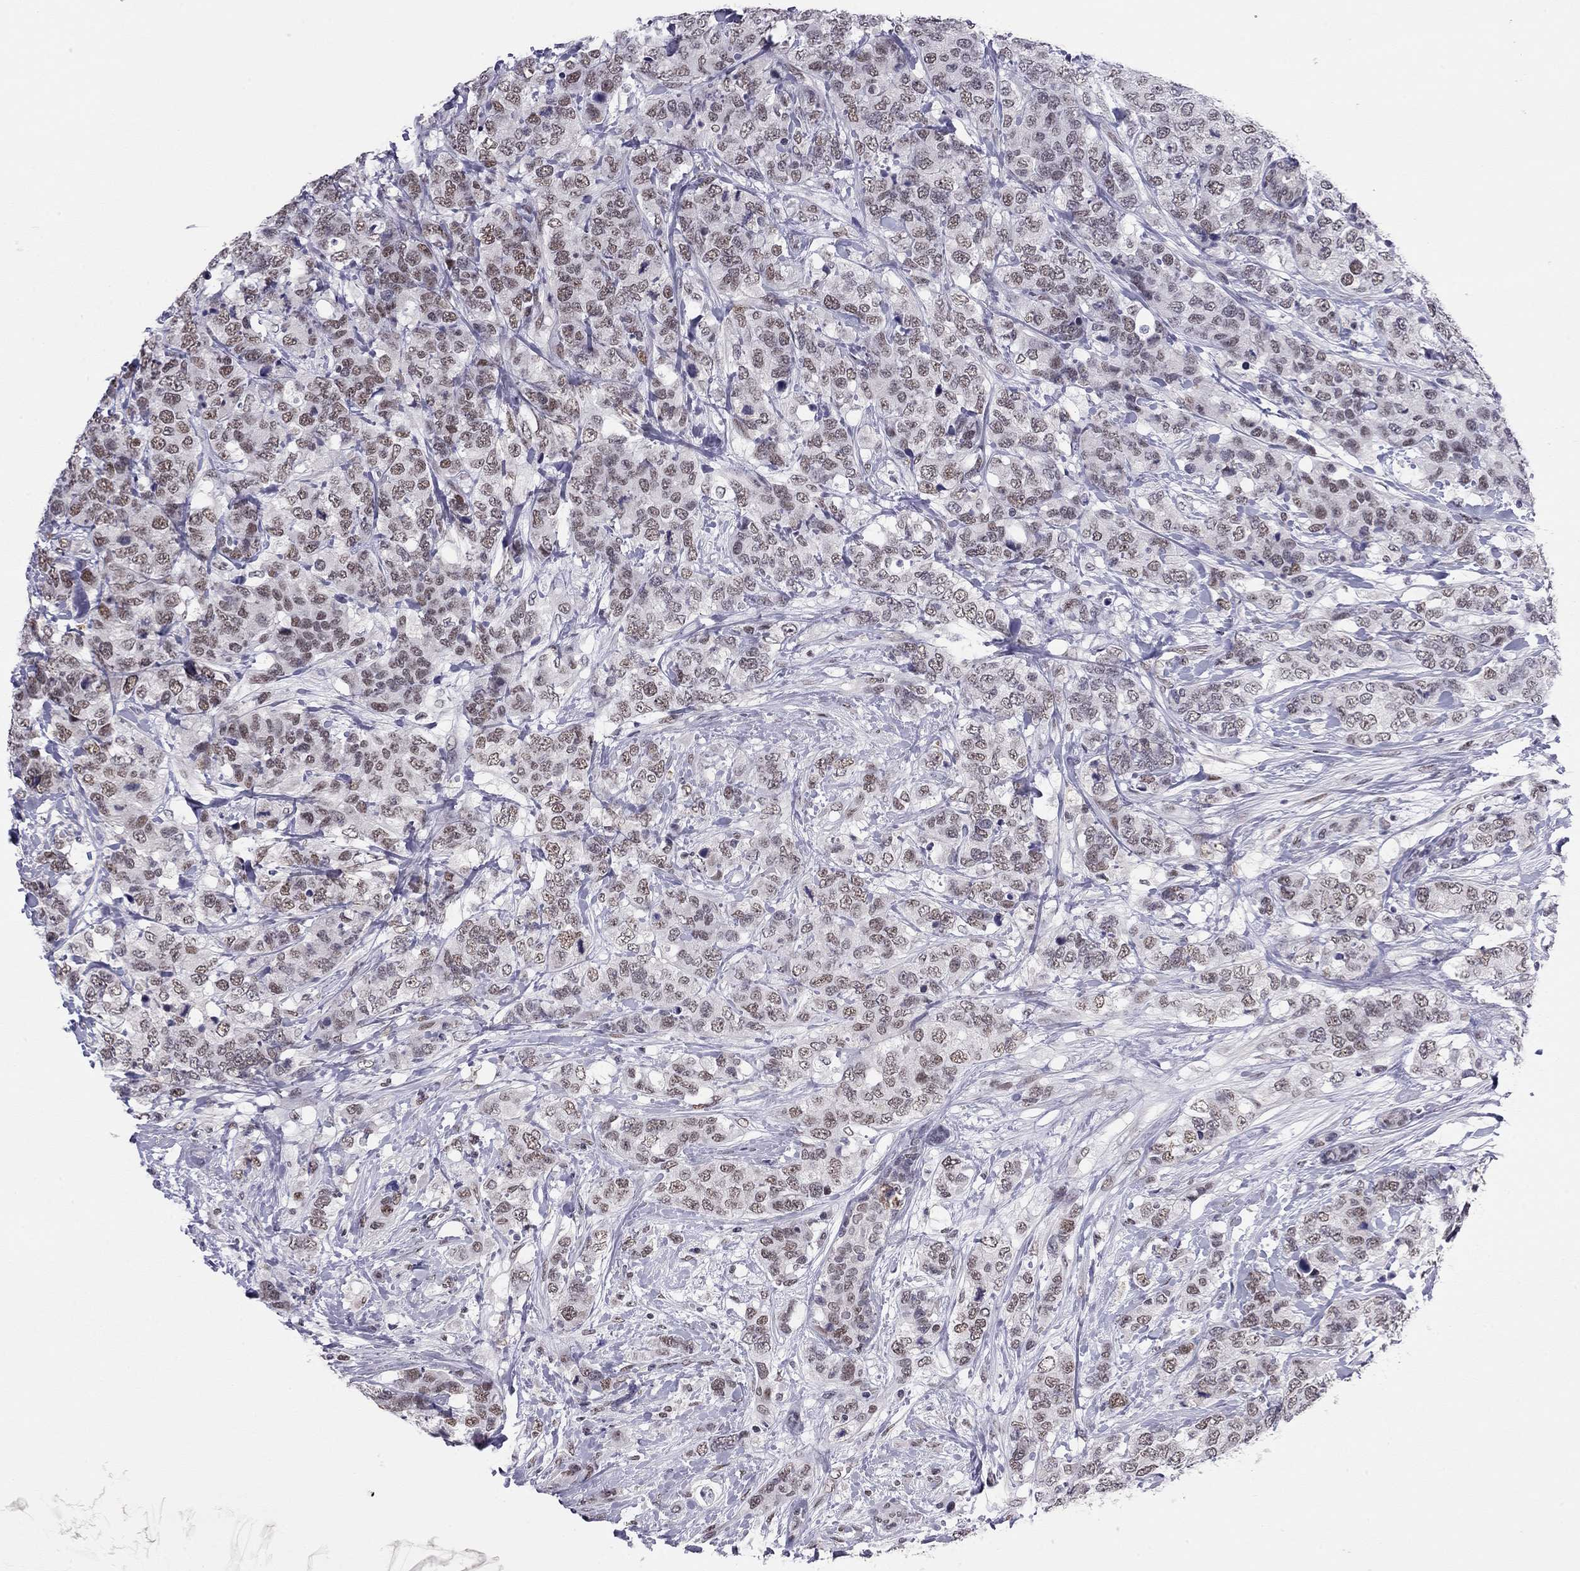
{"staining": {"intensity": "moderate", "quantity": "<25%", "location": "nuclear"}, "tissue": "breast cancer", "cell_type": "Tumor cells", "image_type": "cancer", "snomed": [{"axis": "morphology", "description": "Lobular carcinoma"}, {"axis": "topography", "description": "Breast"}], "caption": "The image shows immunohistochemical staining of breast cancer (lobular carcinoma). There is moderate nuclear expression is seen in approximately <25% of tumor cells.", "gene": "DOT1L", "patient": {"sex": "female", "age": 59}}